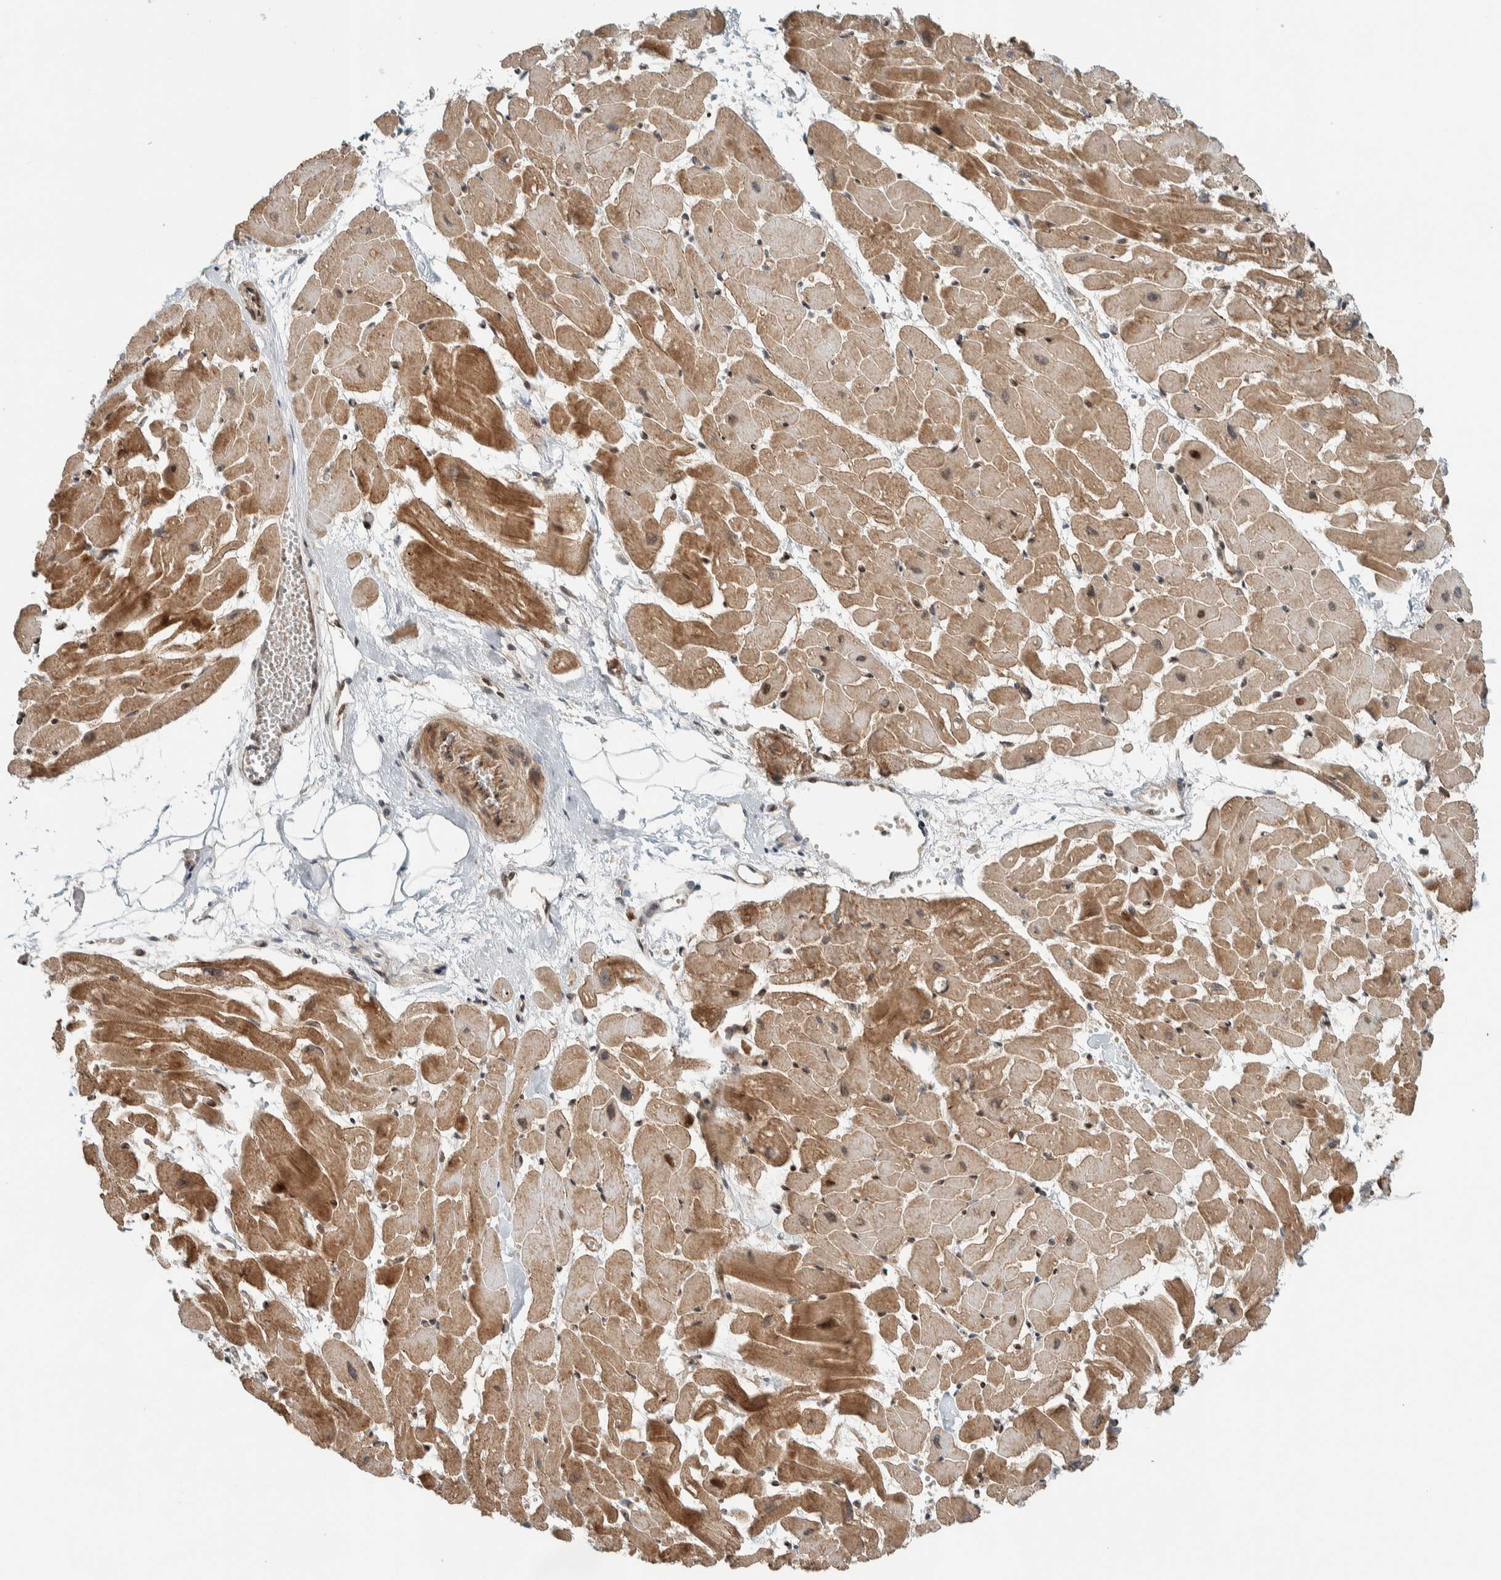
{"staining": {"intensity": "moderate", "quantity": ">75%", "location": "cytoplasmic/membranous,nuclear"}, "tissue": "heart muscle", "cell_type": "Cardiomyocytes", "image_type": "normal", "snomed": [{"axis": "morphology", "description": "Normal tissue, NOS"}, {"axis": "topography", "description": "Heart"}], "caption": "A brown stain highlights moderate cytoplasmic/membranous,nuclear positivity of a protein in cardiomyocytes of normal human heart muscle. (Brightfield microscopy of DAB IHC at high magnification).", "gene": "STXBP4", "patient": {"sex": "female", "age": 19}}